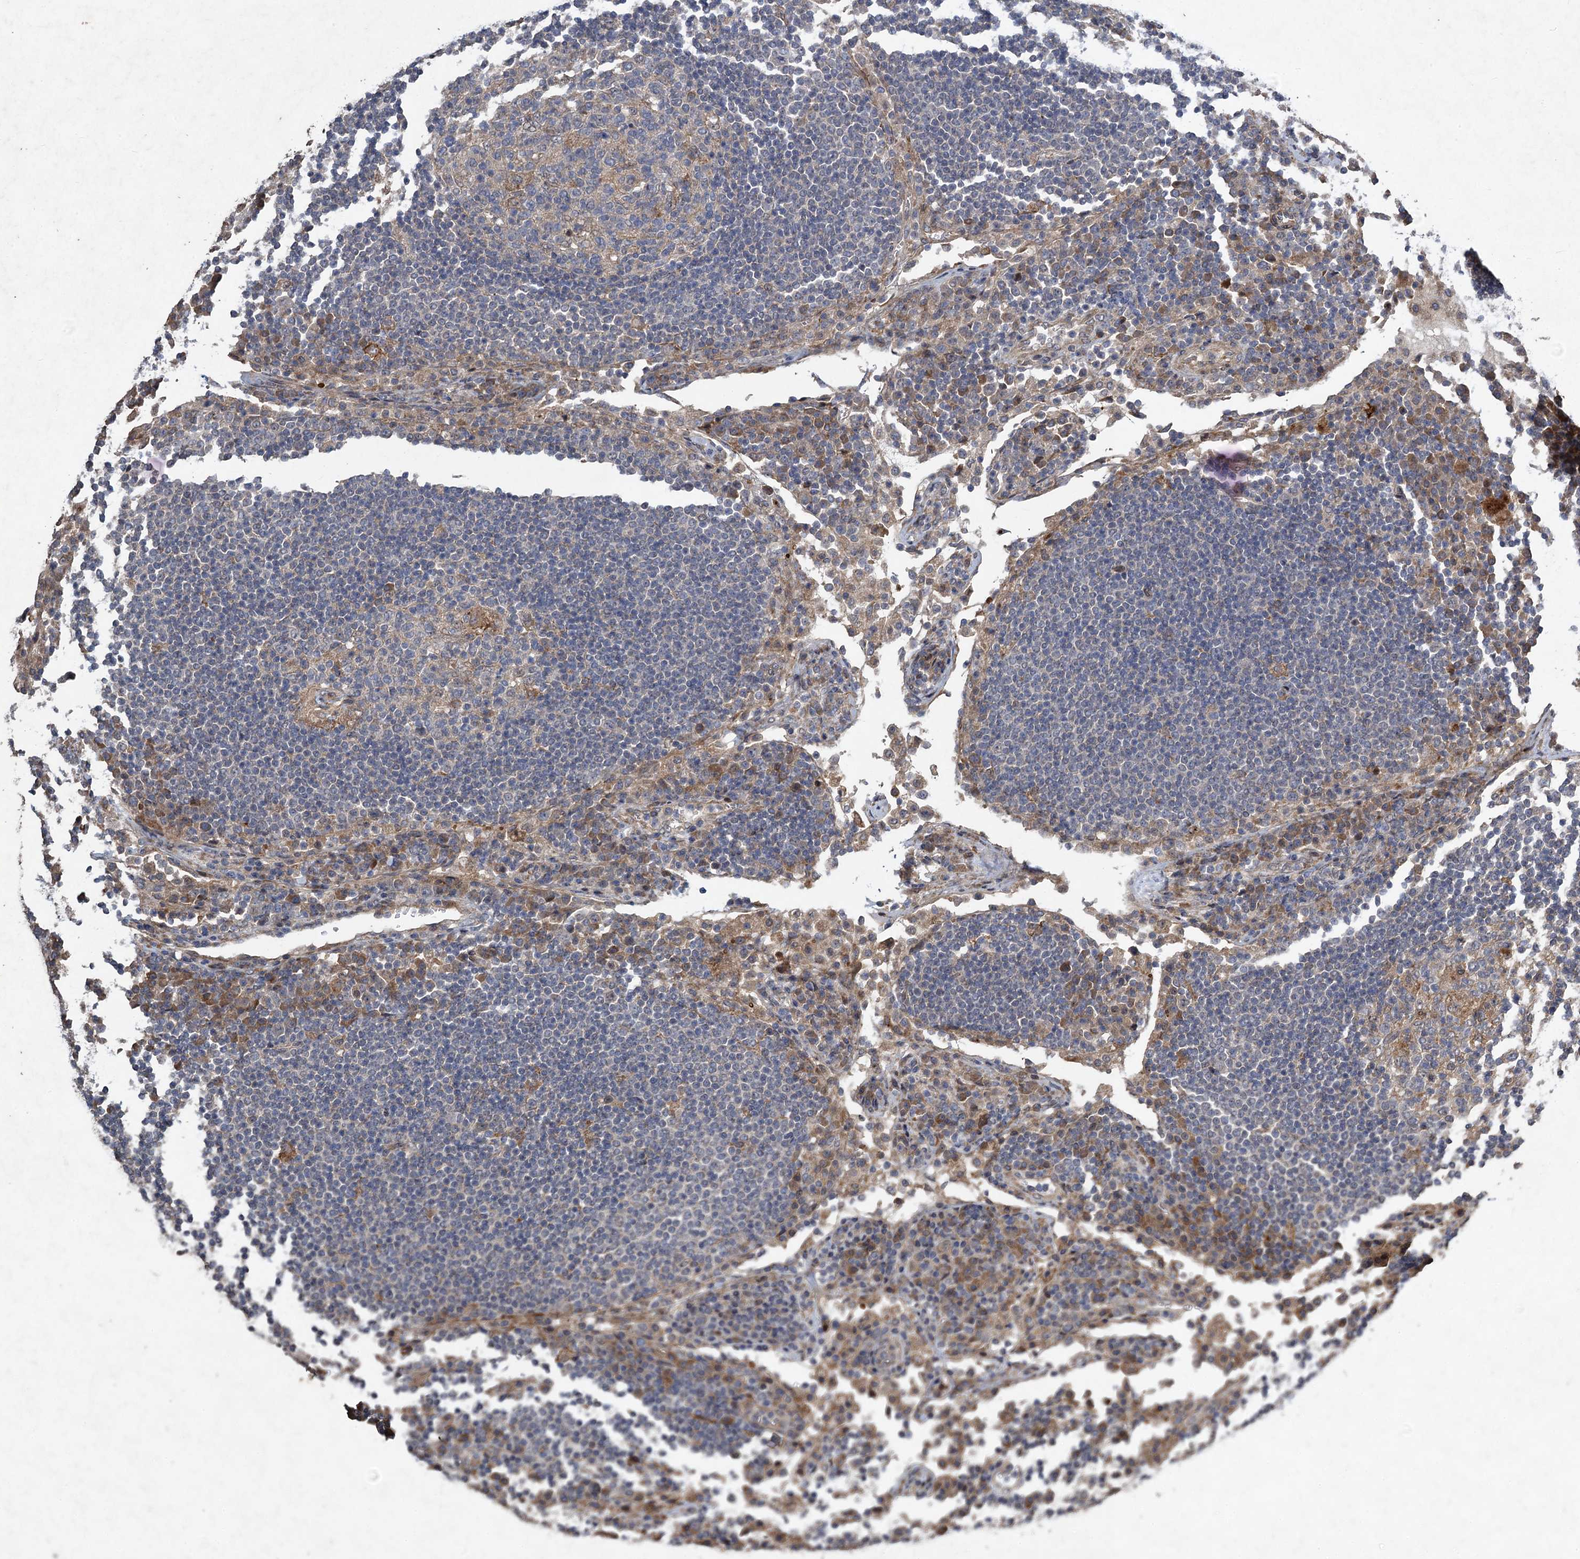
{"staining": {"intensity": "weak", "quantity": "<25%", "location": "cytoplasmic/membranous"}, "tissue": "lymph node", "cell_type": "Germinal center cells", "image_type": "normal", "snomed": [{"axis": "morphology", "description": "Normal tissue, NOS"}, {"axis": "topography", "description": "Lymph node"}], "caption": "Immunohistochemical staining of unremarkable lymph node reveals no significant positivity in germinal center cells.", "gene": "NUDT22", "patient": {"sex": "female", "age": 53}}